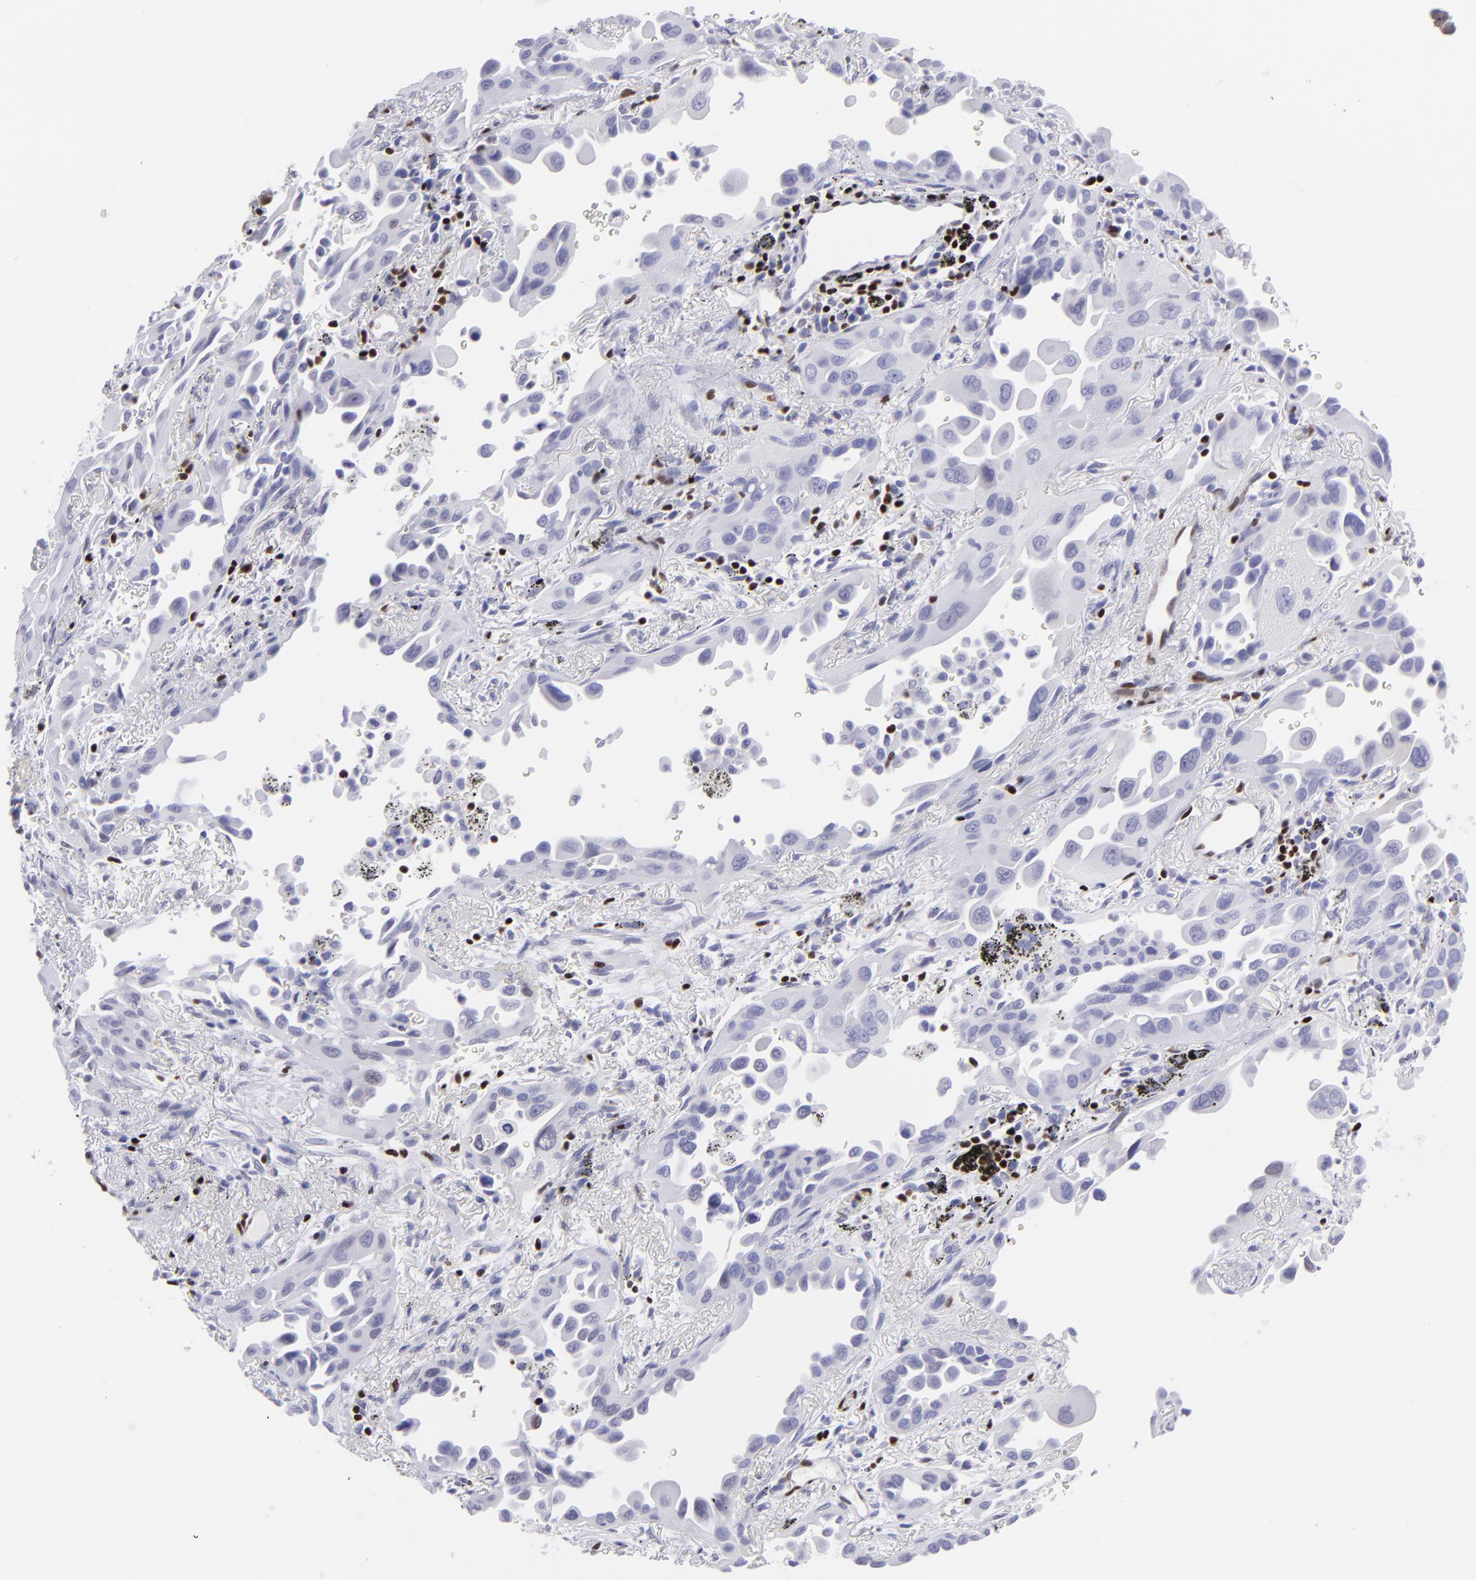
{"staining": {"intensity": "negative", "quantity": "none", "location": "none"}, "tissue": "lung cancer", "cell_type": "Tumor cells", "image_type": "cancer", "snomed": [{"axis": "morphology", "description": "Adenocarcinoma, NOS"}, {"axis": "topography", "description": "Lung"}], "caption": "Lung cancer stained for a protein using immunohistochemistry displays no expression tumor cells.", "gene": "ETS1", "patient": {"sex": "male", "age": 68}}